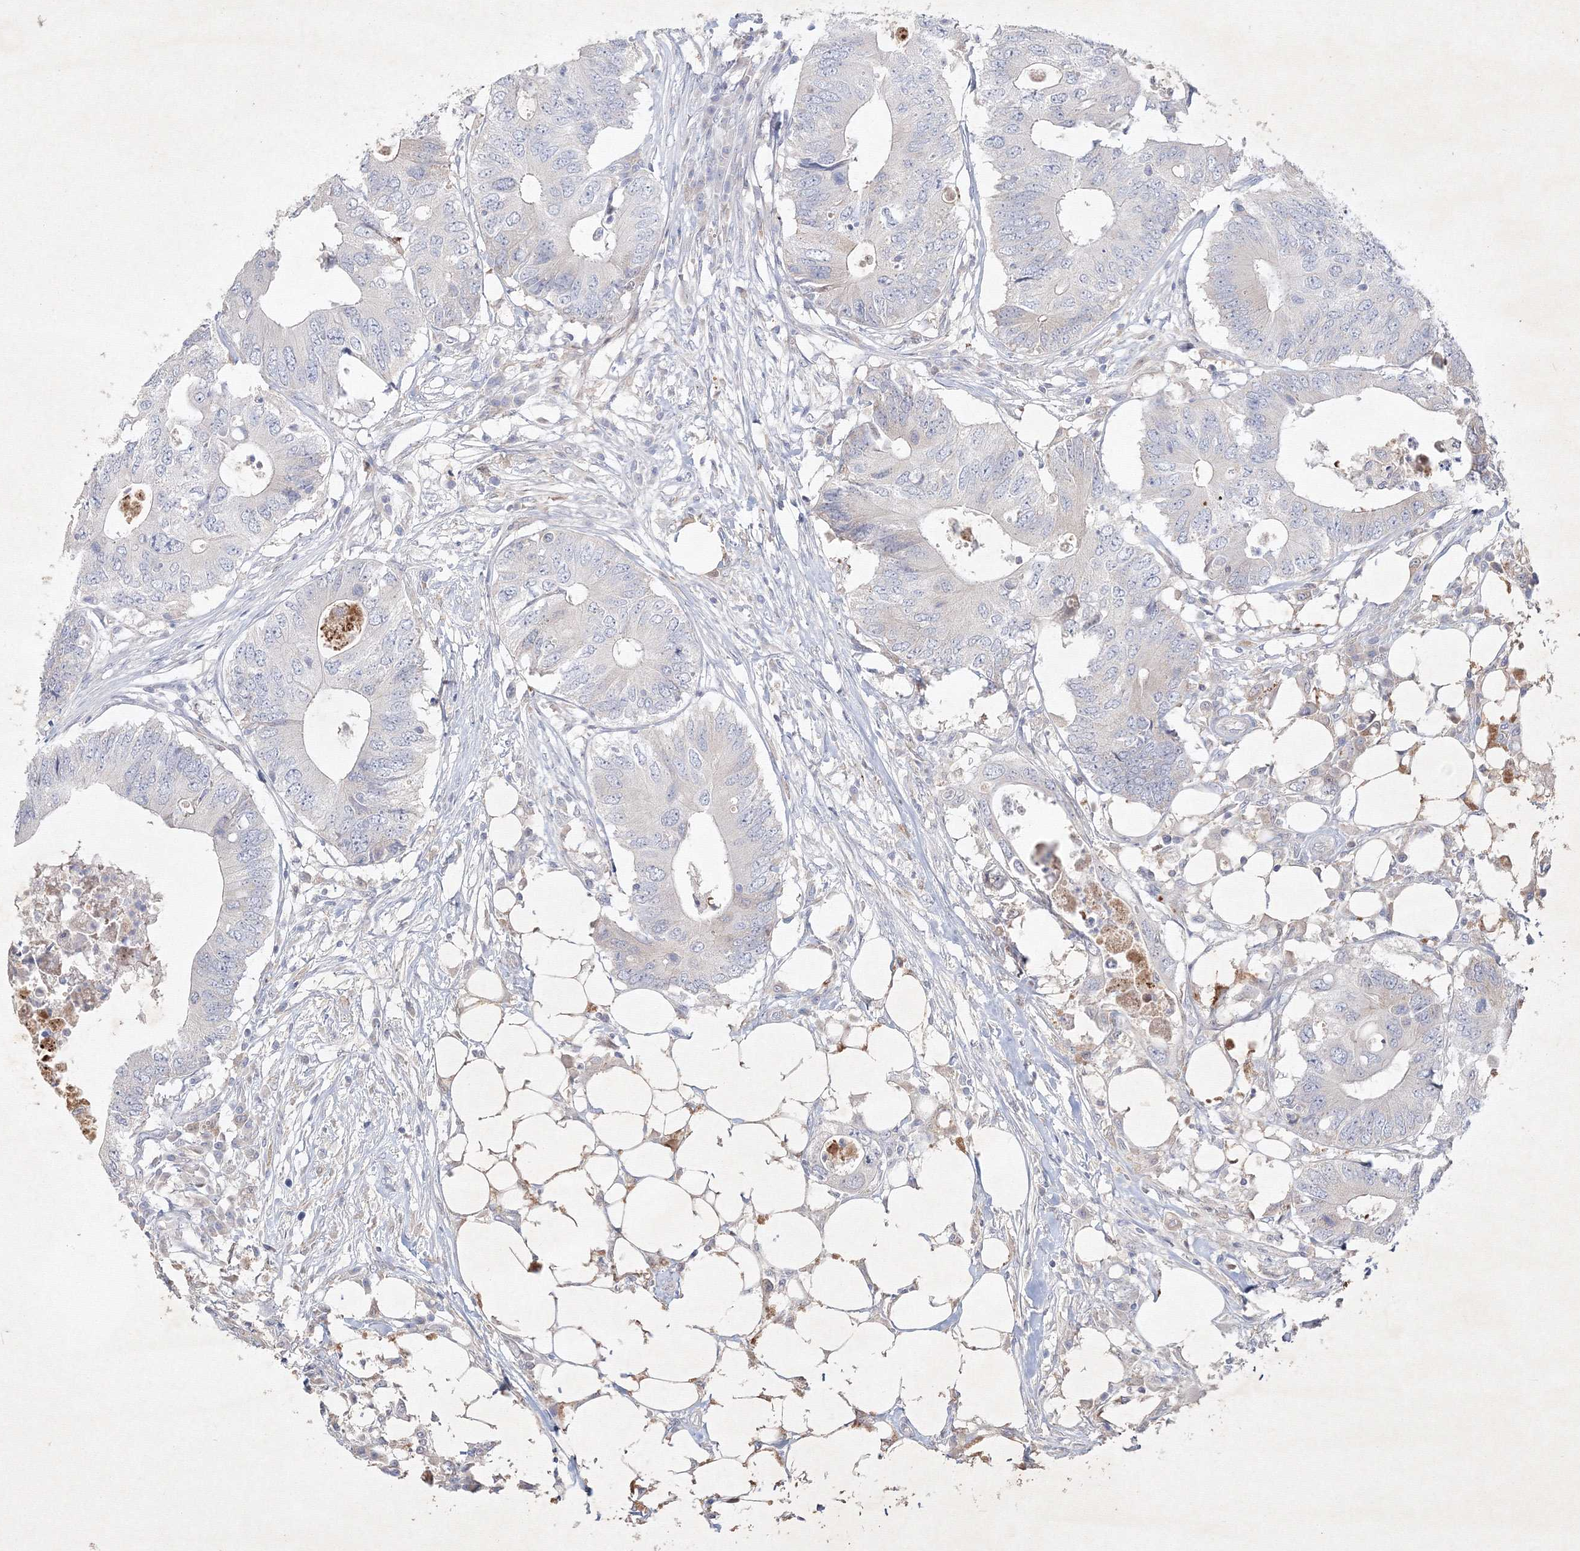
{"staining": {"intensity": "negative", "quantity": "none", "location": "none"}, "tissue": "colorectal cancer", "cell_type": "Tumor cells", "image_type": "cancer", "snomed": [{"axis": "morphology", "description": "Adenocarcinoma, NOS"}, {"axis": "topography", "description": "Colon"}], "caption": "A high-resolution photomicrograph shows immunohistochemistry (IHC) staining of colorectal cancer, which exhibits no significant staining in tumor cells.", "gene": "CXXC4", "patient": {"sex": "male", "age": 71}}